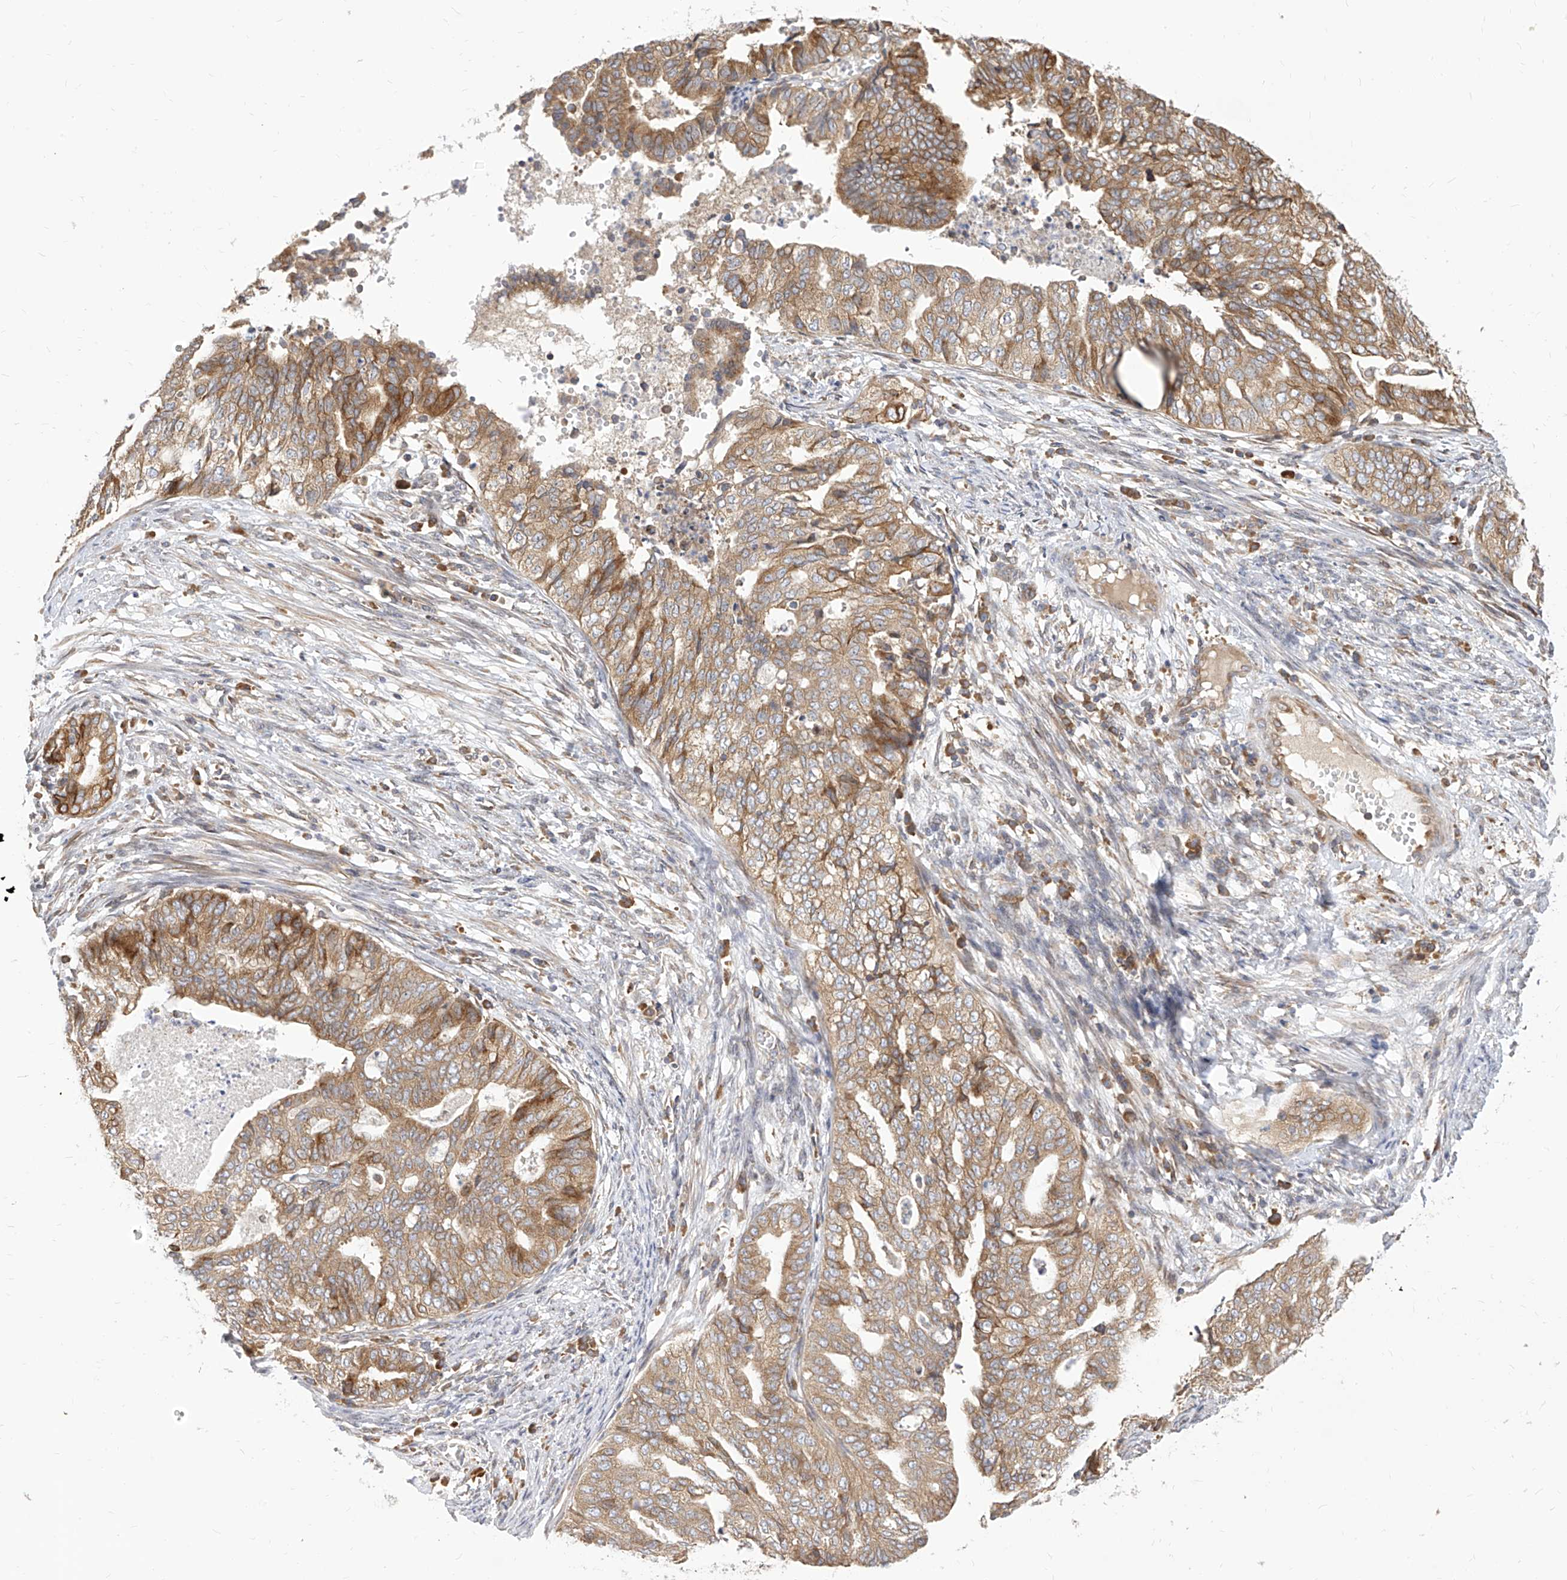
{"staining": {"intensity": "moderate", "quantity": ">75%", "location": "cytoplasmic/membranous"}, "tissue": "endometrial cancer", "cell_type": "Tumor cells", "image_type": "cancer", "snomed": [{"axis": "morphology", "description": "Adenocarcinoma, NOS"}, {"axis": "topography", "description": "Endometrium"}], "caption": "Immunohistochemistry (DAB) staining of human adenocarcinoma (endometrial) reveals moderate cytoplasmic/membranous protein positivity in about >75% of tumor cells. (Stains: DAB (3,3'-diaminobenzidine) in brown, nuclei in blue, Microscopy: brightfield microscopy at high magnification).", "gene": "FAM83B", "patient": {"sex": "female", "age": 79}}